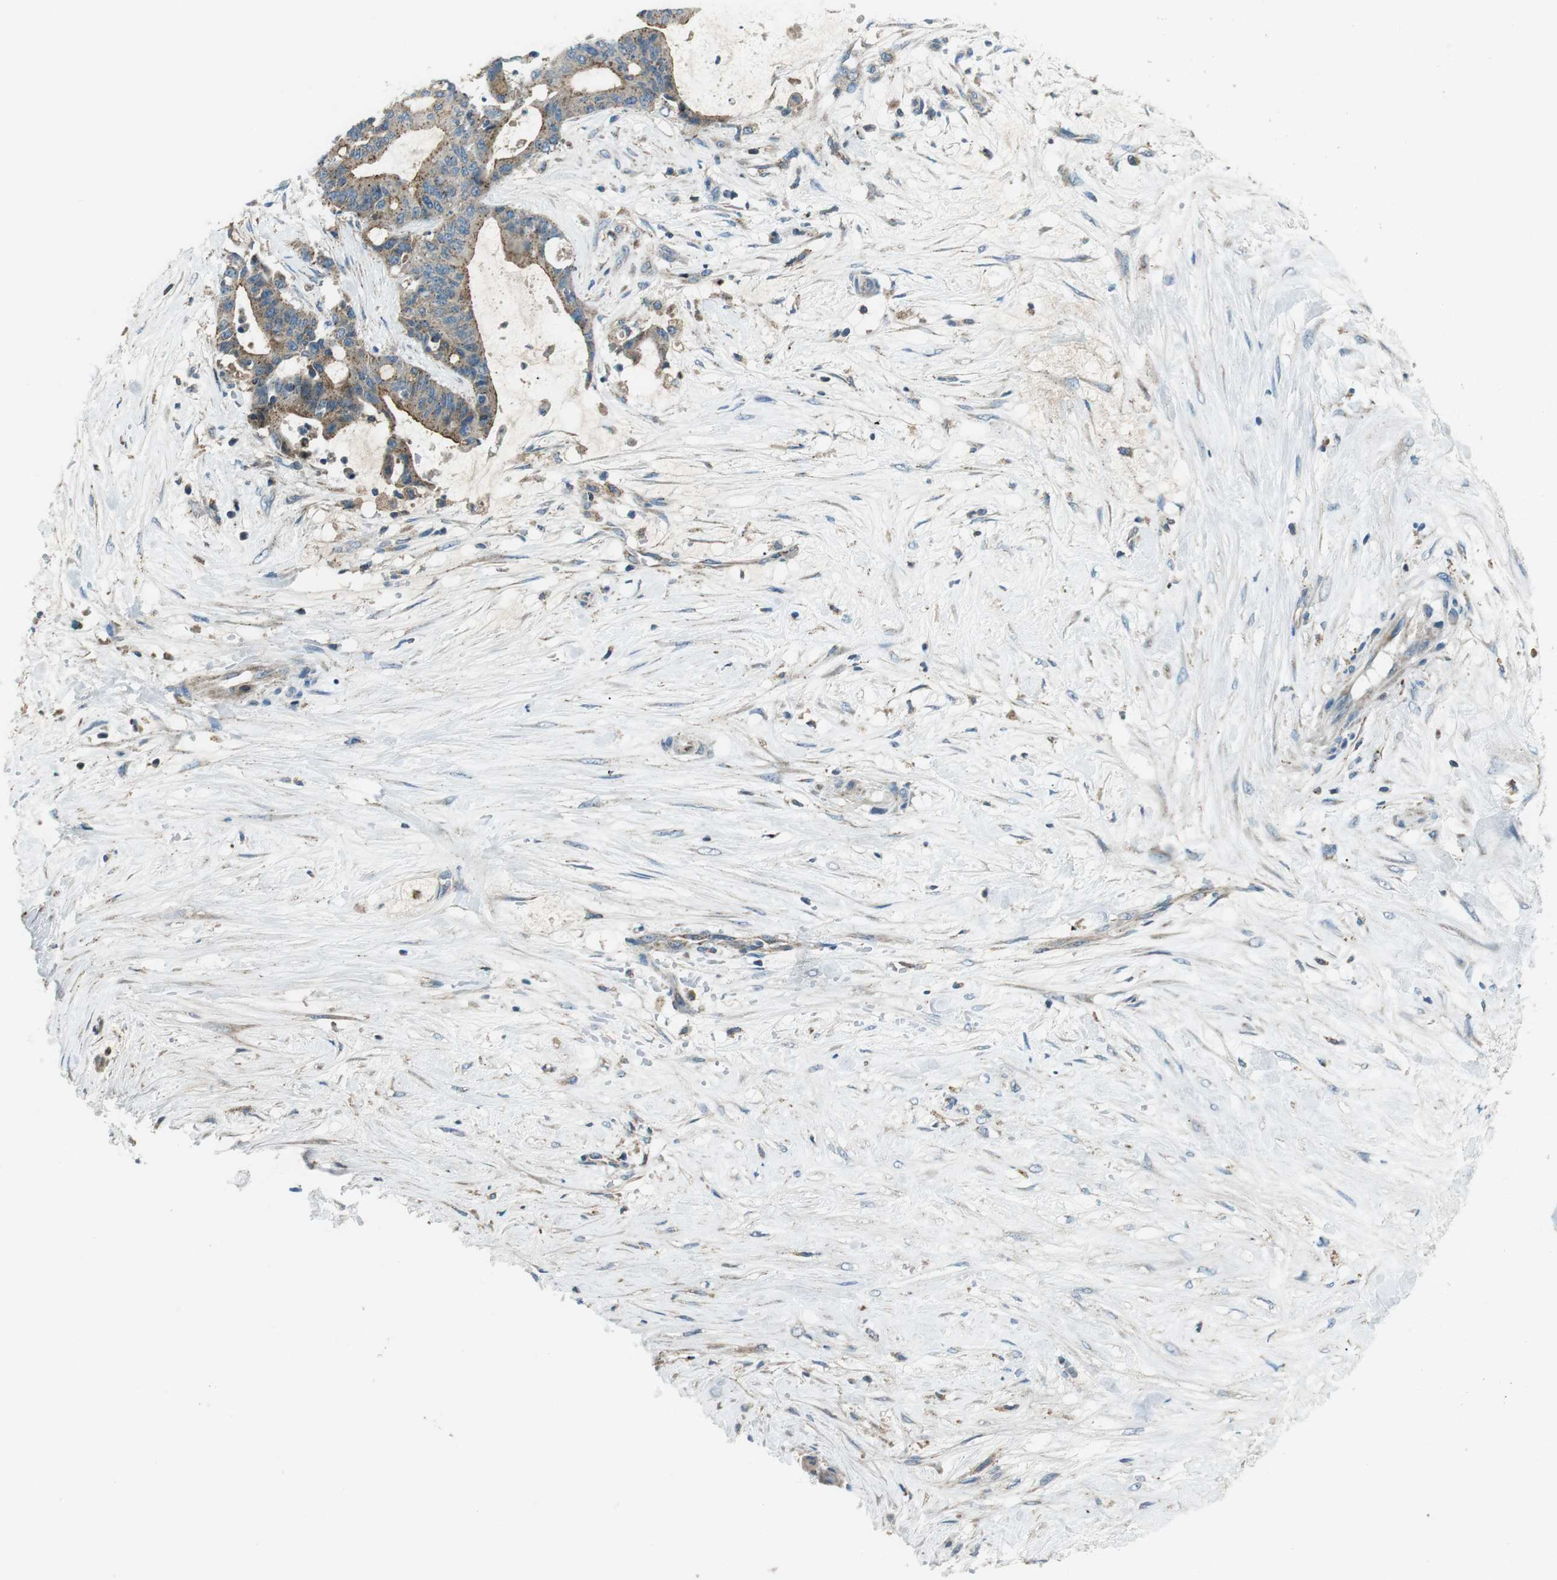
{"staining": {"intensity": "moderate", "quantity": ">75%", "location": "cytoplasmic/membranous"}, "tissue": "liver cancer", "cell_type": "Tumor cells", "image_type": "cancer", "snomed": [{"axis": "morphology", "description": "Cholangiocarcinoma"}, {"axis": "topography", "description": "Liver"}], "caption": "The immunohistochemical stain highlights moderate cytoplasmic/membranous expression in tumor cells of liver cancer (cholangiocarcinoma) tissue.", "gene": "FAM3B", "patient": {"sex": "female", "age": 73}}